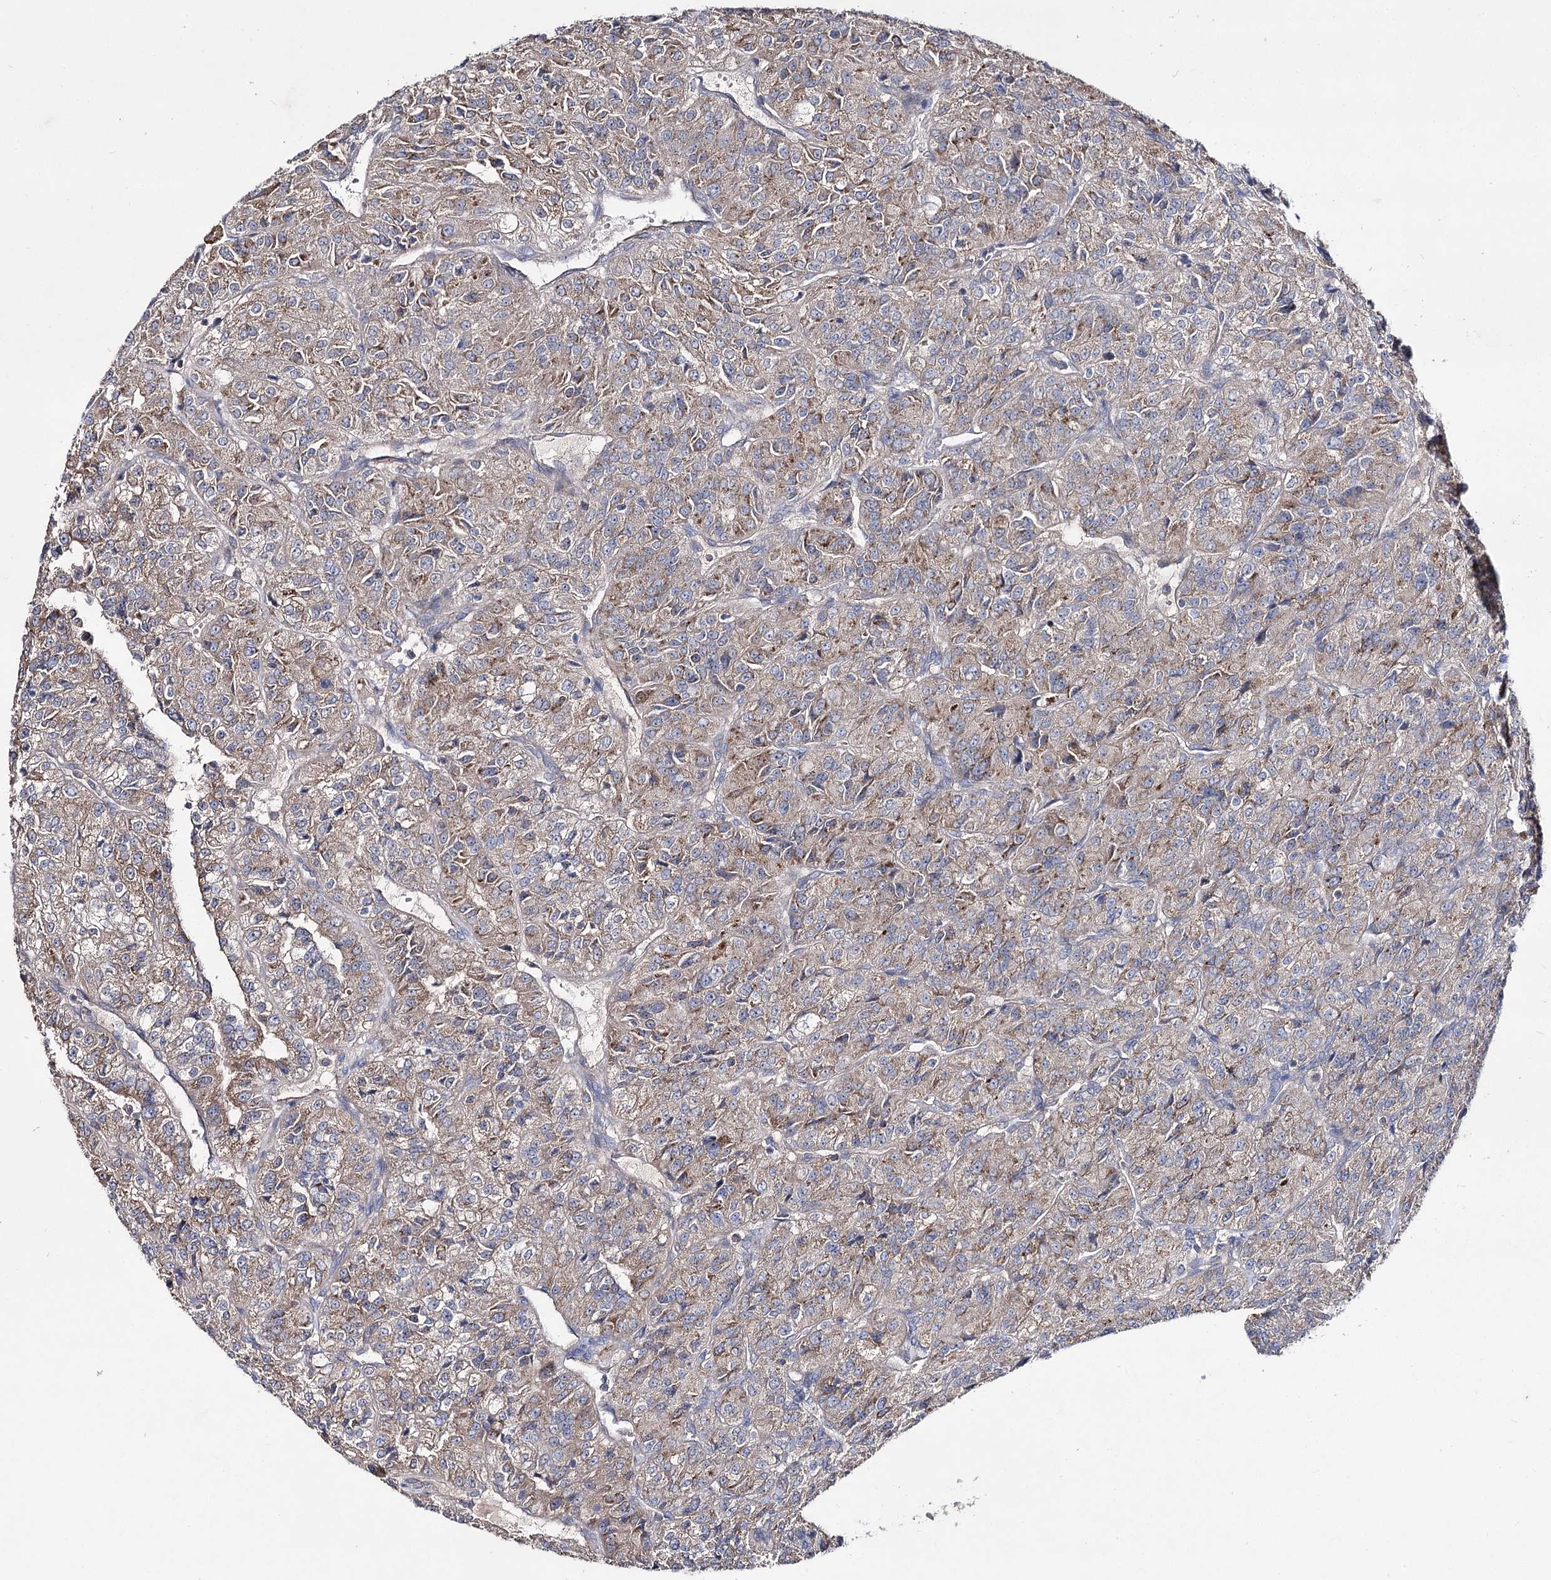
{"staining": {"intensity": "weak", "quantity": "25%-75%", "location": "cytoplasmic/membranous"}, "tissue": "renal cancer", "cell_type": "Tumor cells", "image_type": "cancer", "snomed": [{"axis": "morphology", "description": "Adenocarcinoma, NOS"}, {"axis": "topography", "description": "Kidney"}], "caption": "About 25%-75% of tumor cells in renal adenocarcinoma show weak cytoplasmic/membranous protein positivity as visualized by brown immunohistochemical staining.", "gene": "AURKC", "patient": {"sex": "female", "age": 63}}